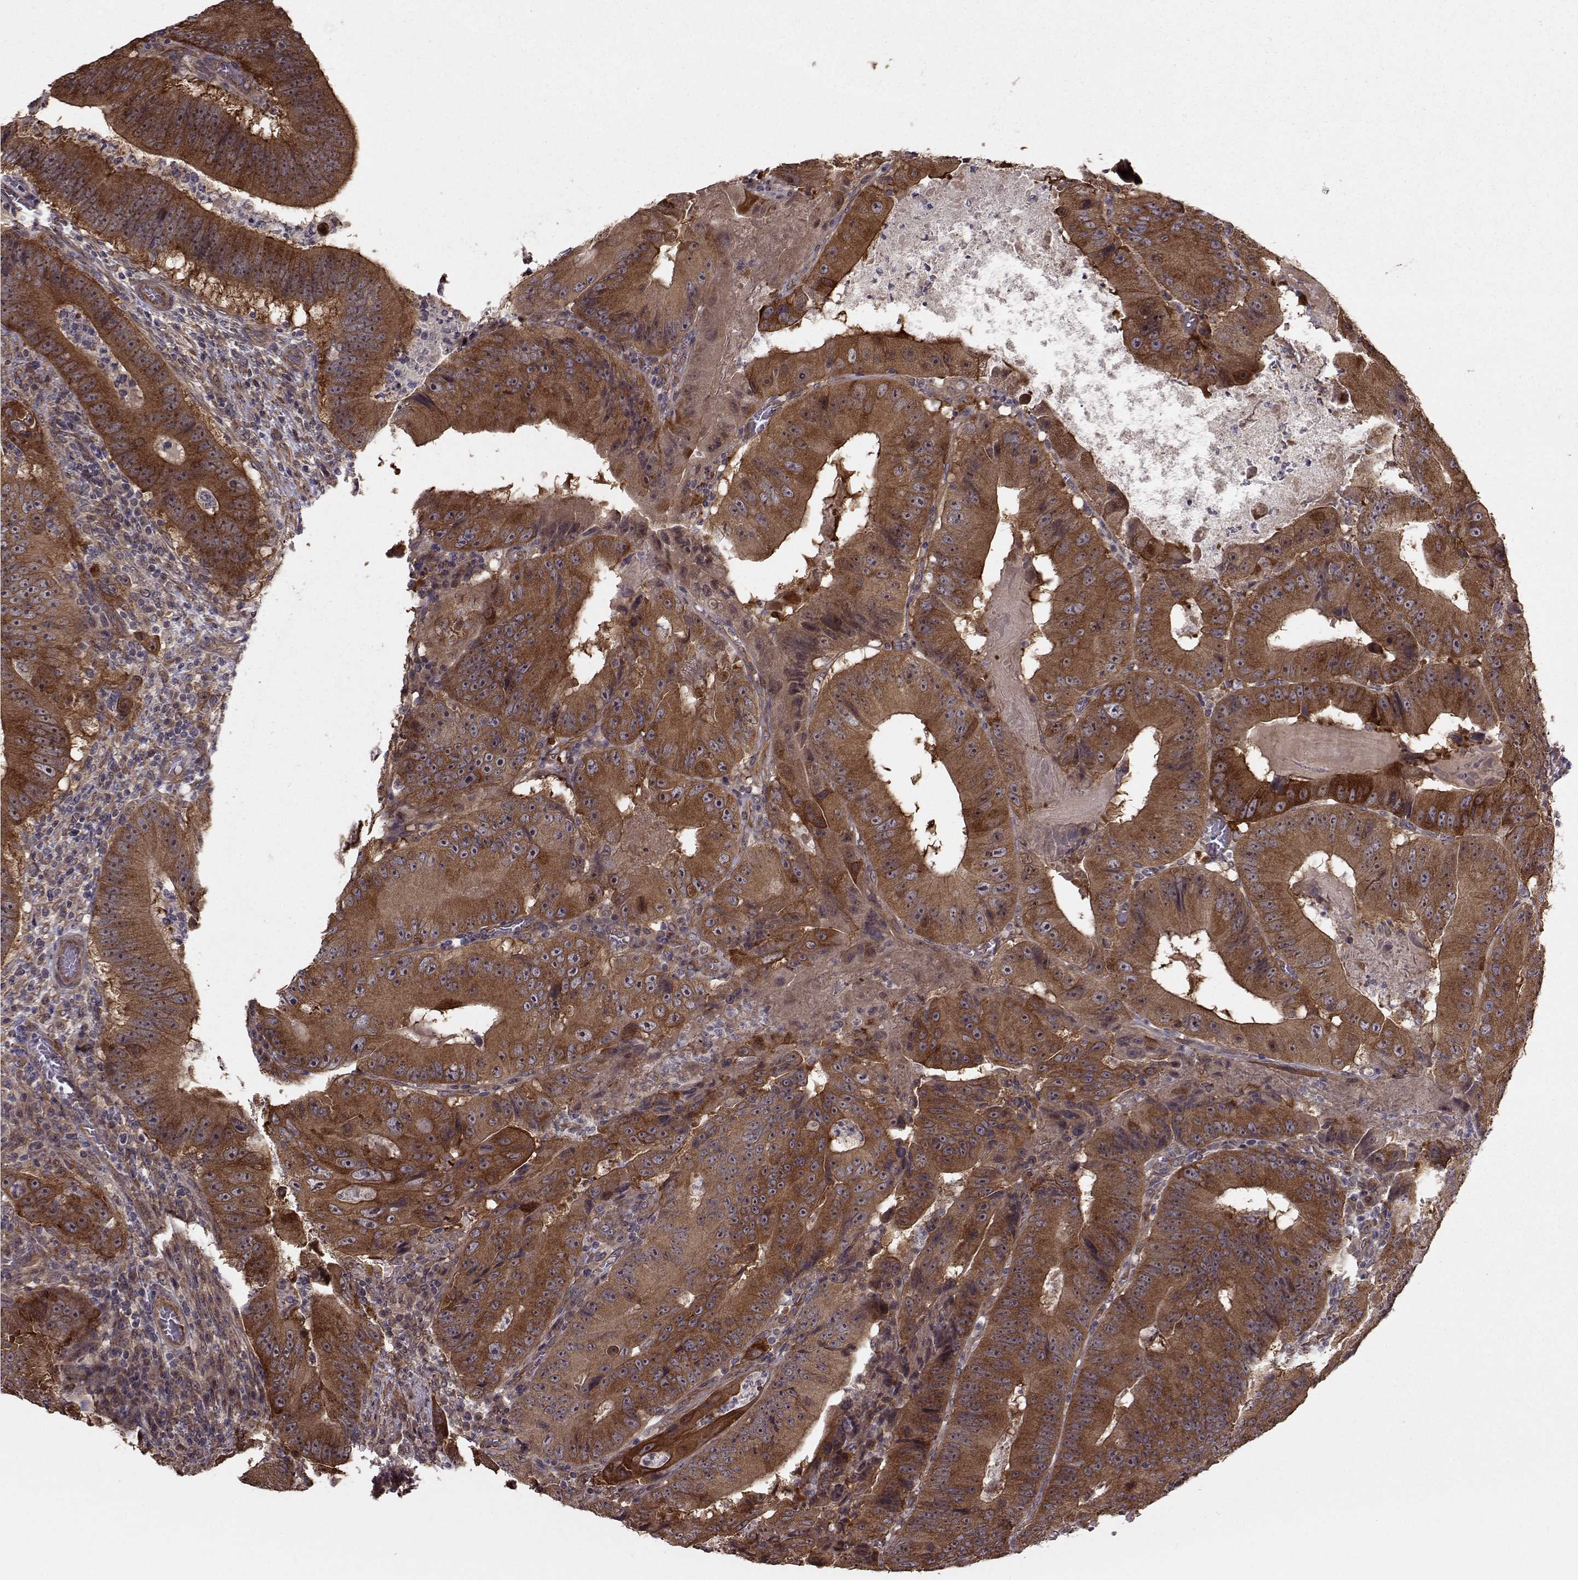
{"staining": {"intensity": "strong", "quantity": ">75%", "location": "cytoplasmic/membranous"}, "tissue": "colorectal cancer", "cell_type": "Tumor cells", "image_type": "cancer", "snomed": [{"axis": "morphology", "description": "Adenocarcinoma, NOS"}, {"axis": "topography", "description": "Colon"}], "caption": "Strong cytoplasmic/membranous positivity is present in approximately >75% of tumor cells in colorectal cancer (adenocarcinoma). (brown staining indicates protein expression, while blue staining denotes nuclei).", "gene": "TRIP10", "patient": {"sex": "female", "age": 86}}